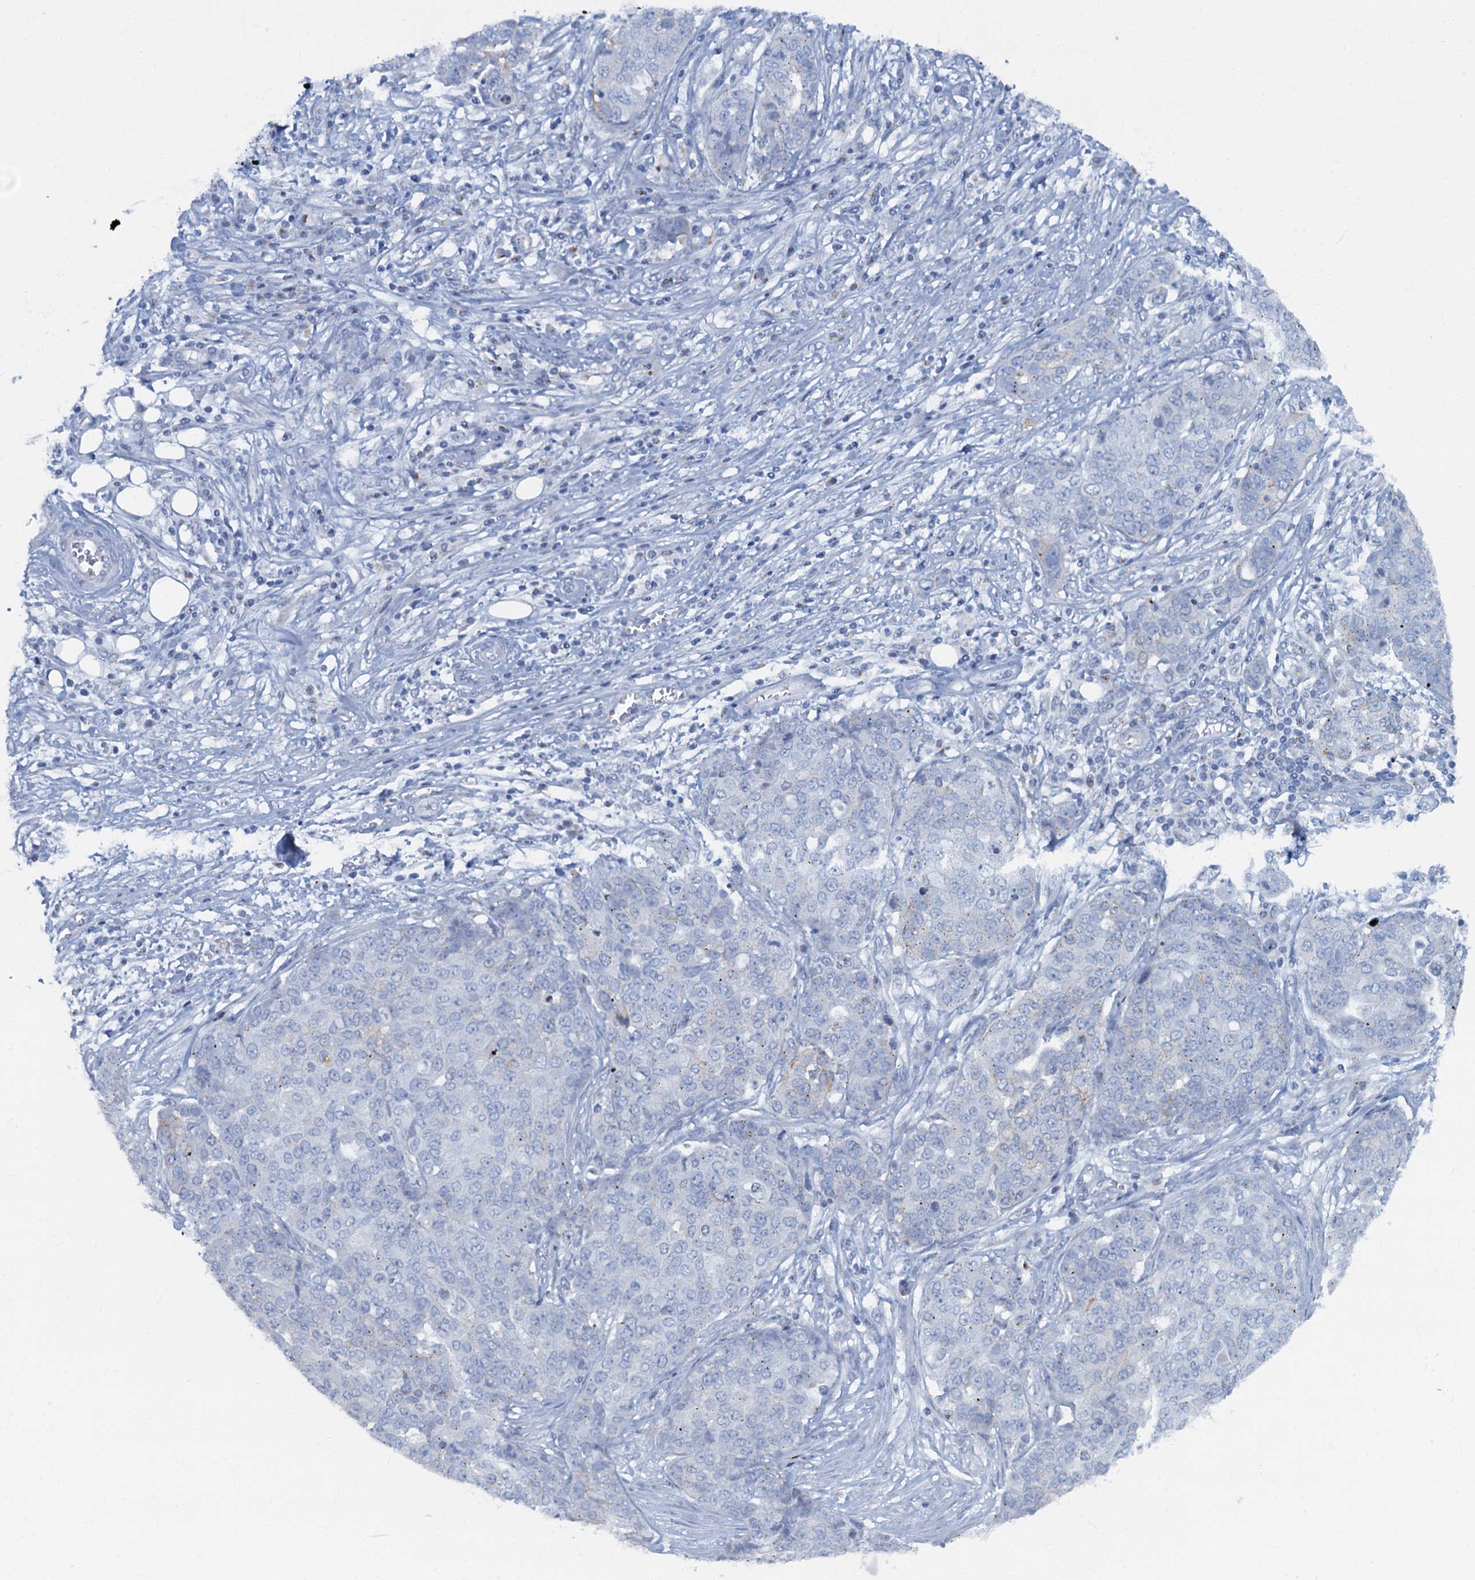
{"staining": {"intensity": "negative", "quantity": "none", "location": "none"}, "tissue": "ovarian cancer", "cell_type": "Tumor cells", "image_type": "cancer", "snomed": [{"axis": "morphology", "description": "Cystadenocarcinoma, serous, NOS"}, {"axis": "topography", "description": "Soft tissue"}, {"axis": "topography", "description": "Ovary"}], "caption": "The immunohistochemistry histopathology image has no significant positivity in tumor cells of ovarian serous cystadenocarcinoma tissue.", "gene": "LYPD3", "patient": {"sex": "female", "age": 57}}